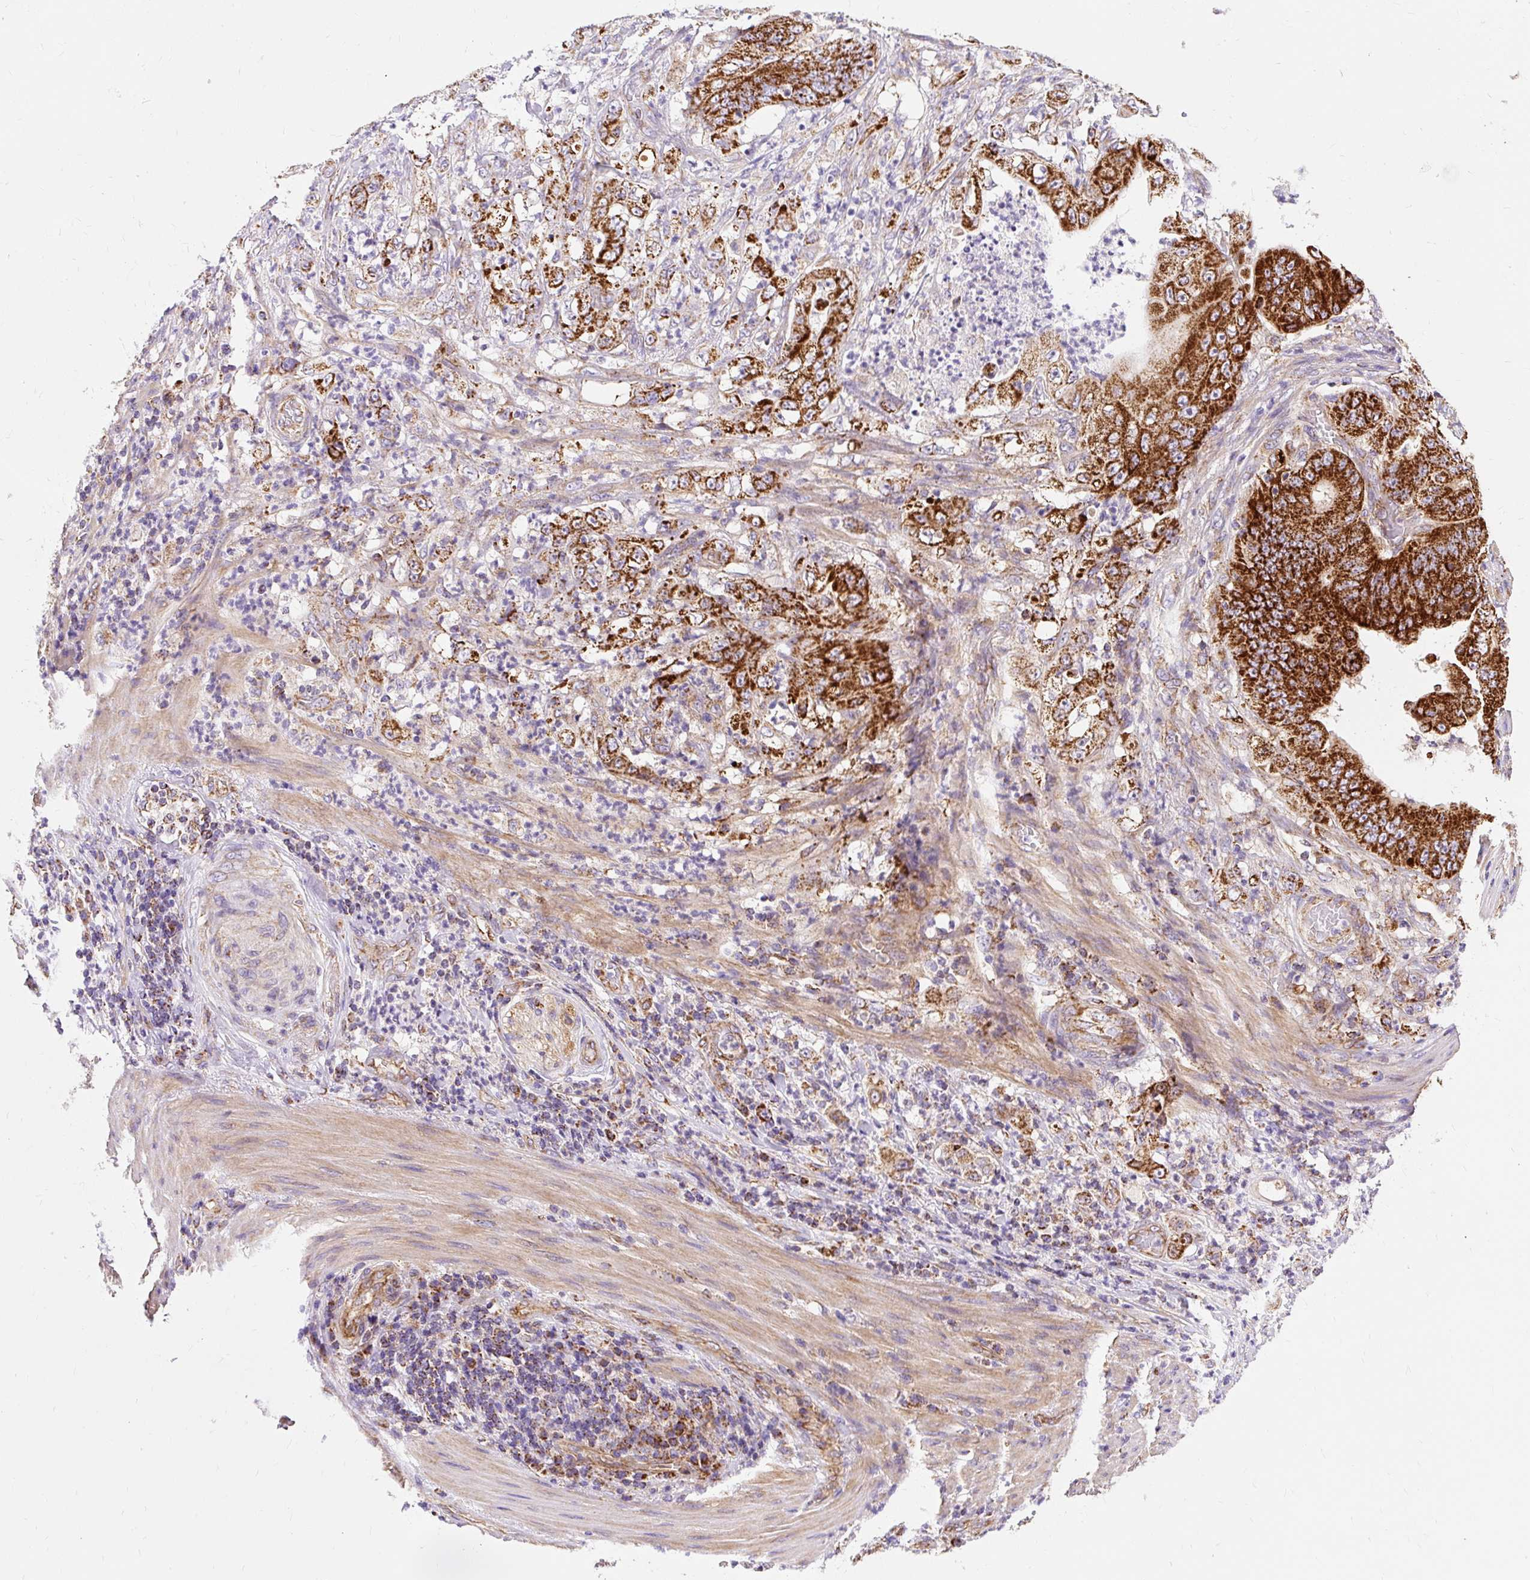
{"staining": {"intensity": "strong", "quantity": ">75%", "location": "cytoplasmic/membranous"}, "tissue": "stomach cancer", "cell_type": "Tumor cells", "image_type": "cancer", "snomed": [{"axis": "morphology", "description": "Adenocarcinoma, NOS"}, {"axis": "topography", "description": "Stomach"}], "caption": "Stomach cancer (adenocarcinoma) was stained to show a protein in brown. There is high levels of strong cytoplasmic/membranous staining in about >75% of tumor cells.", "gene": "CEP290", "patient": {"sex": "female", "age": 73}}